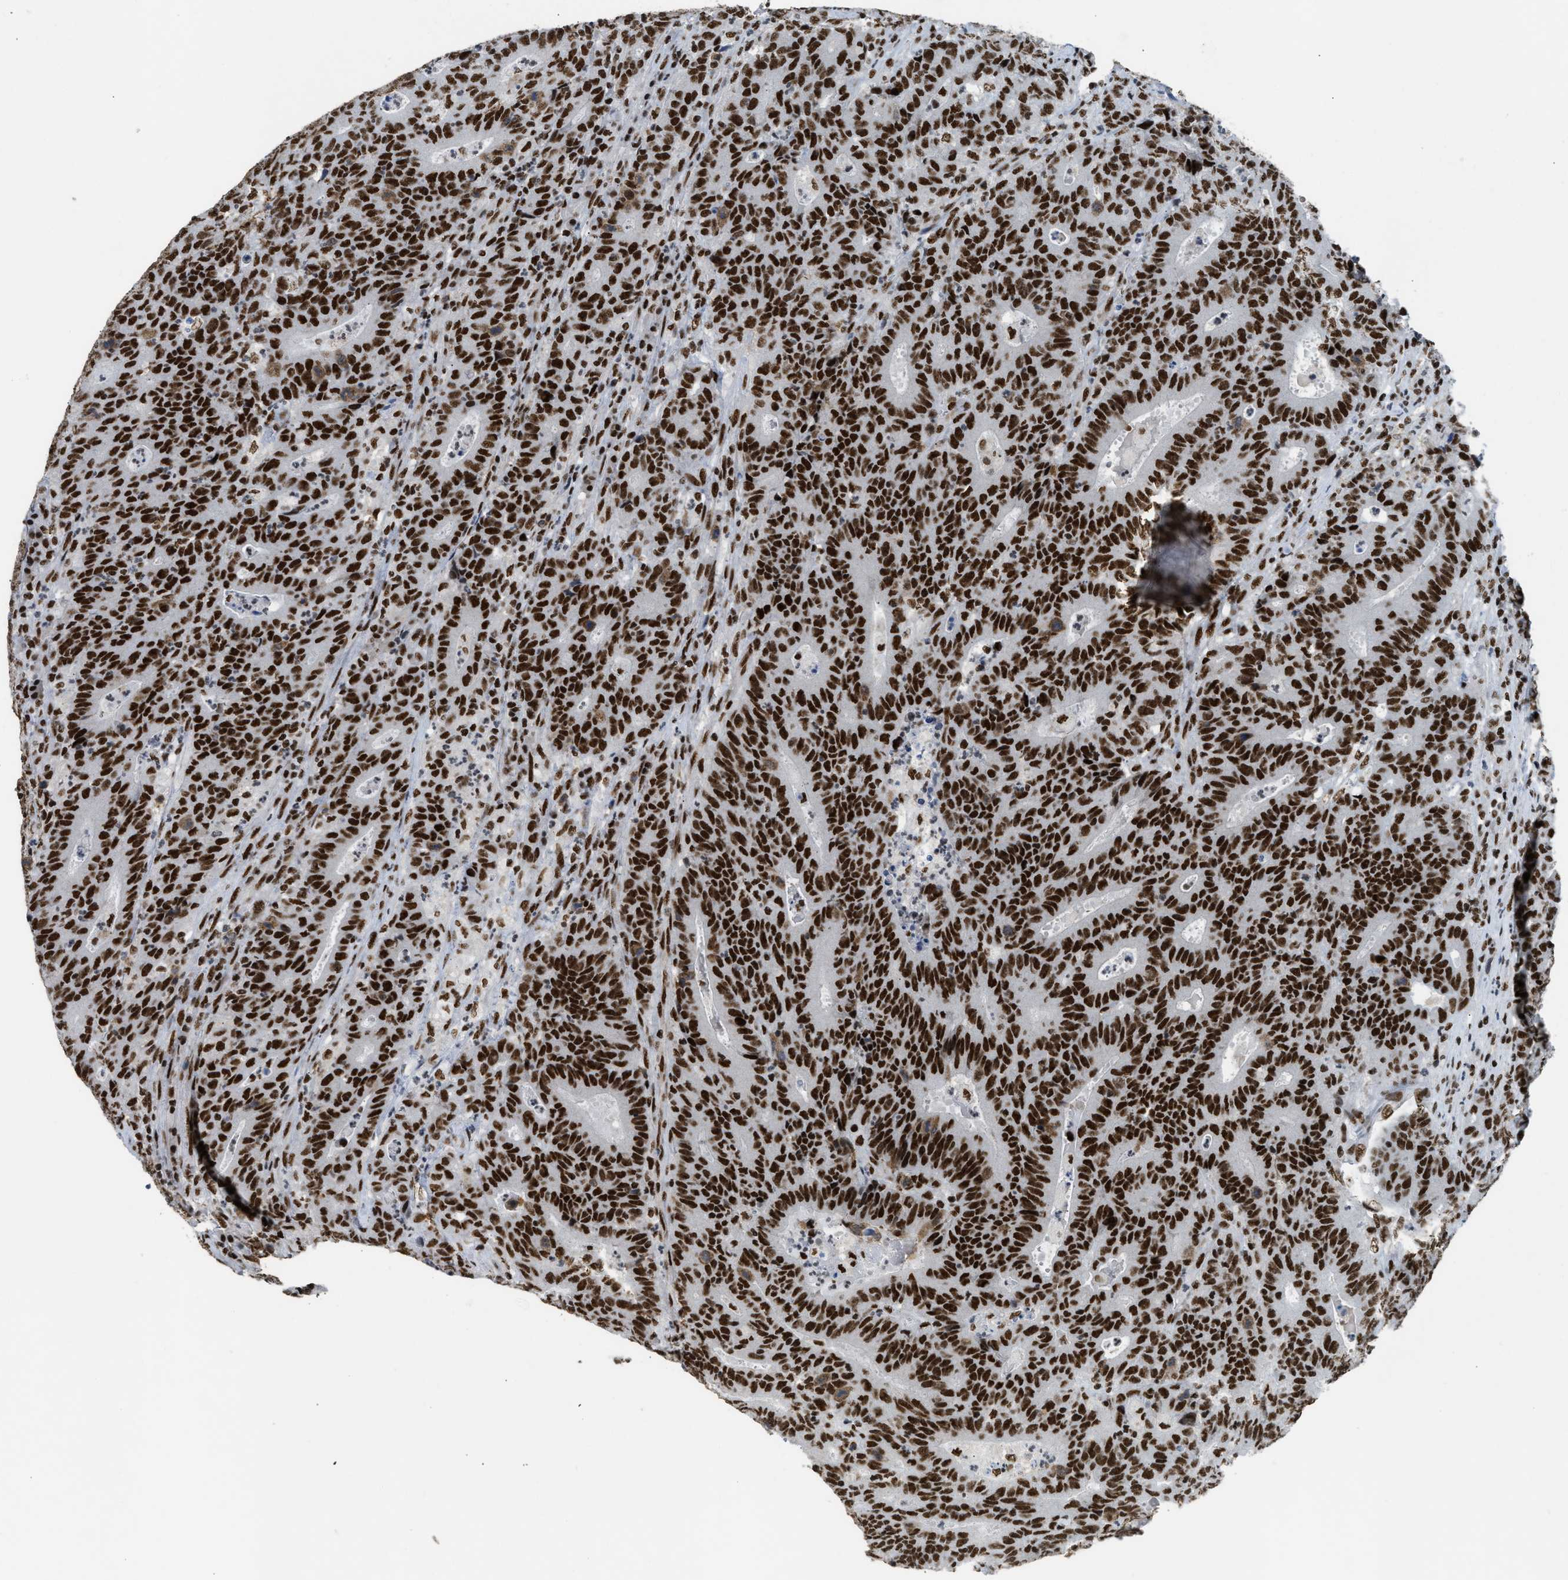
{"staining": {"intensity": "strong", "quantity": ">75%", "location": "nuclear"}, "tissue": "colorectal cancer", "cell_type": "Tumor cells", "image_type": "cancer", "snomed": [{"axis": "morphology", "description": "Adenocarcinoma, NOS"}, {"axis": "topography", "description": "Colon"}], "caption": "Immunohistochemistry image of neoplastic tissue: human colorectal adenocarcinoma stained using IHC demonstrates high levels of strong protein expression localized specifically in the nuclear of tumor cells, appearing as a nuclear brown color.", "gene": "SCAF4", "patient": {"sex": "female", "age": 75}}